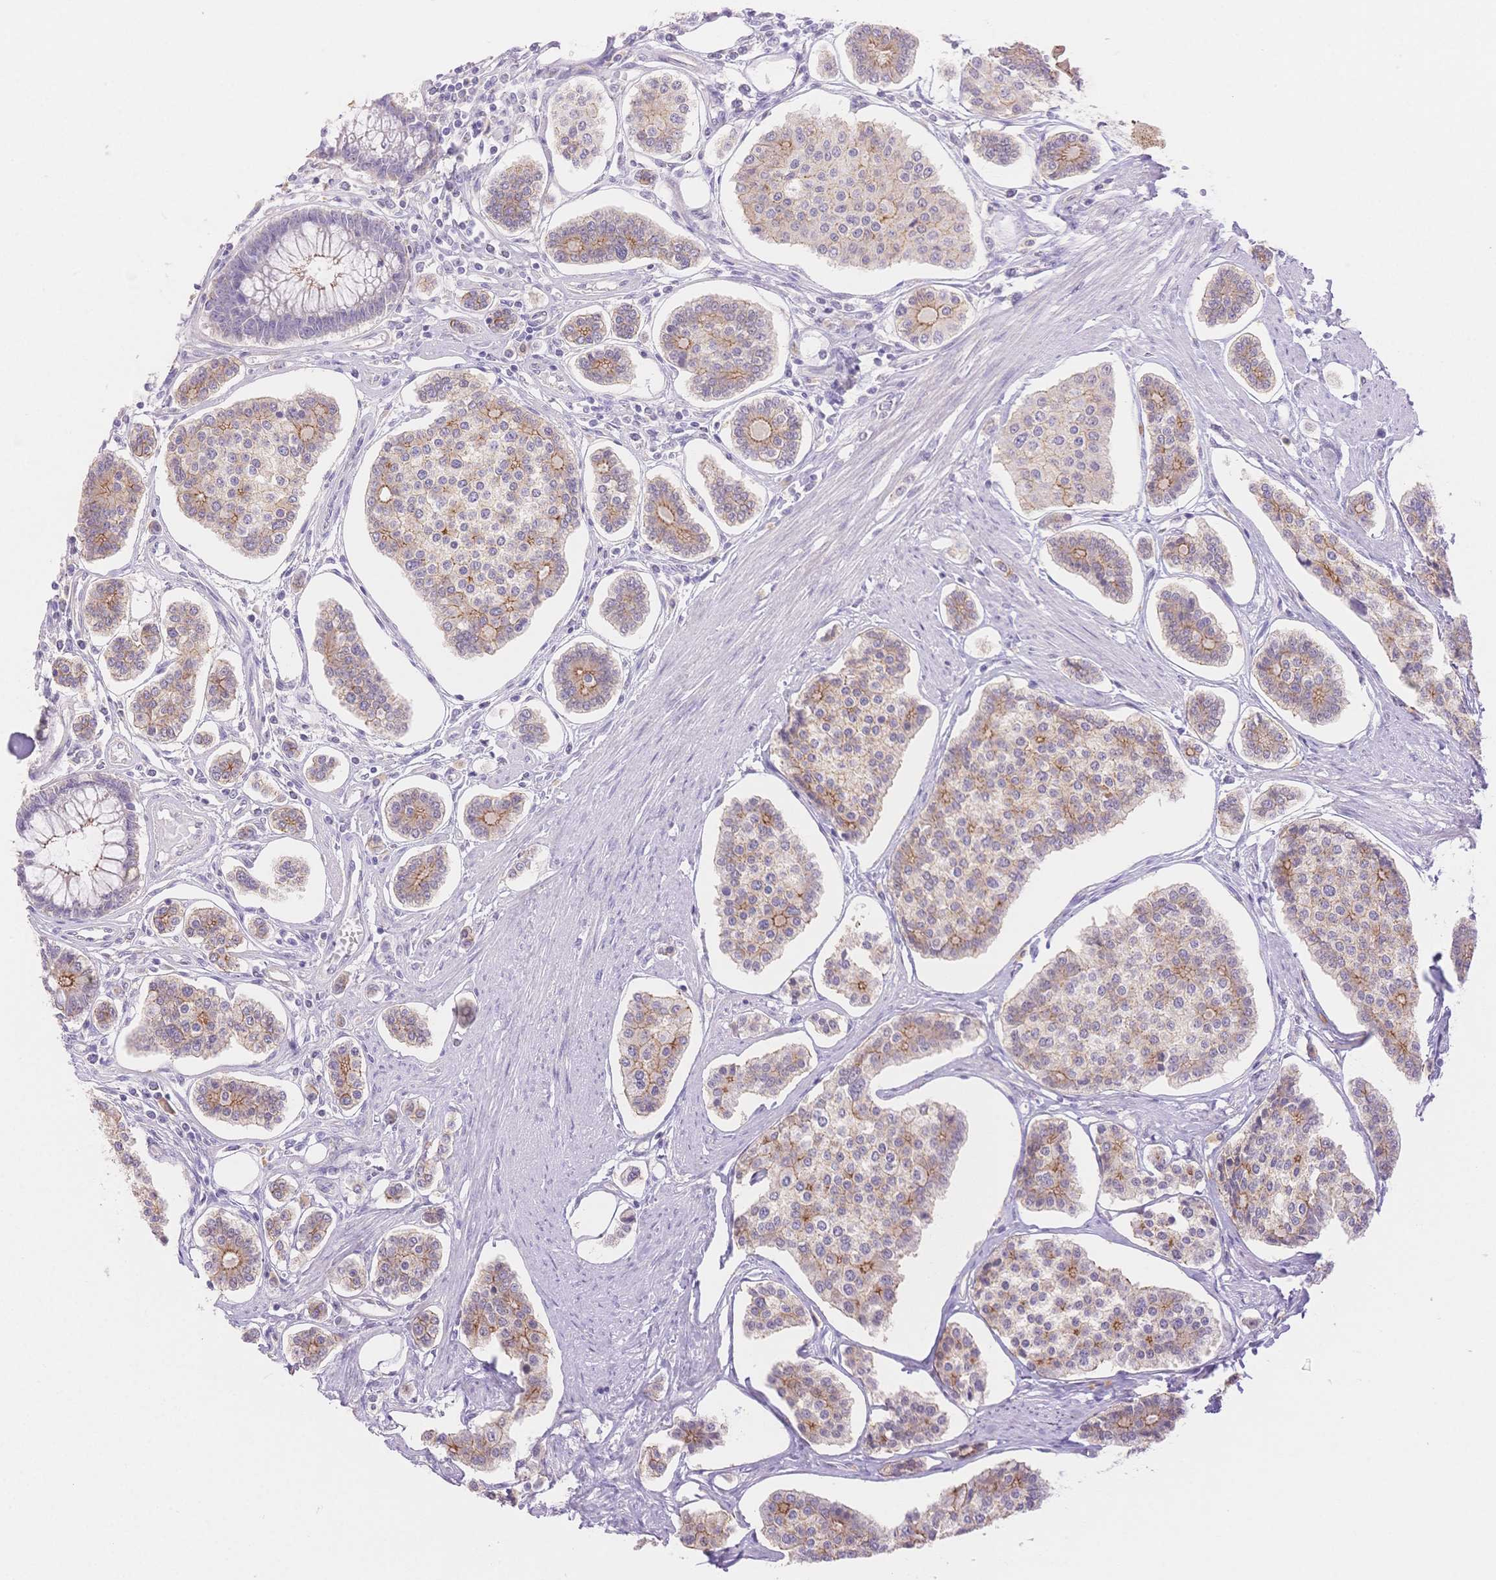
{"staining": {"intensity": "moderate", "quantity": "<25%", "location": "cytoplasmic/membranous"}, "tissue": "carcinoid", "cell_type": "Tumor cells", "image_type": "cancer", "snomed": [{"axis": "morphology", "description": "Carcinoid, malignant, NOS"}, {"axis": "topography", "description": "Small intestine"}], "caption": "DAB immunohistochemical staining of human carcinoid demonstrates moderate cytoplasmic/membranous protein expression in about <25% of tumor cells.", "gene": "WDR54", "patient": {"sex": "female", "age": 65}}